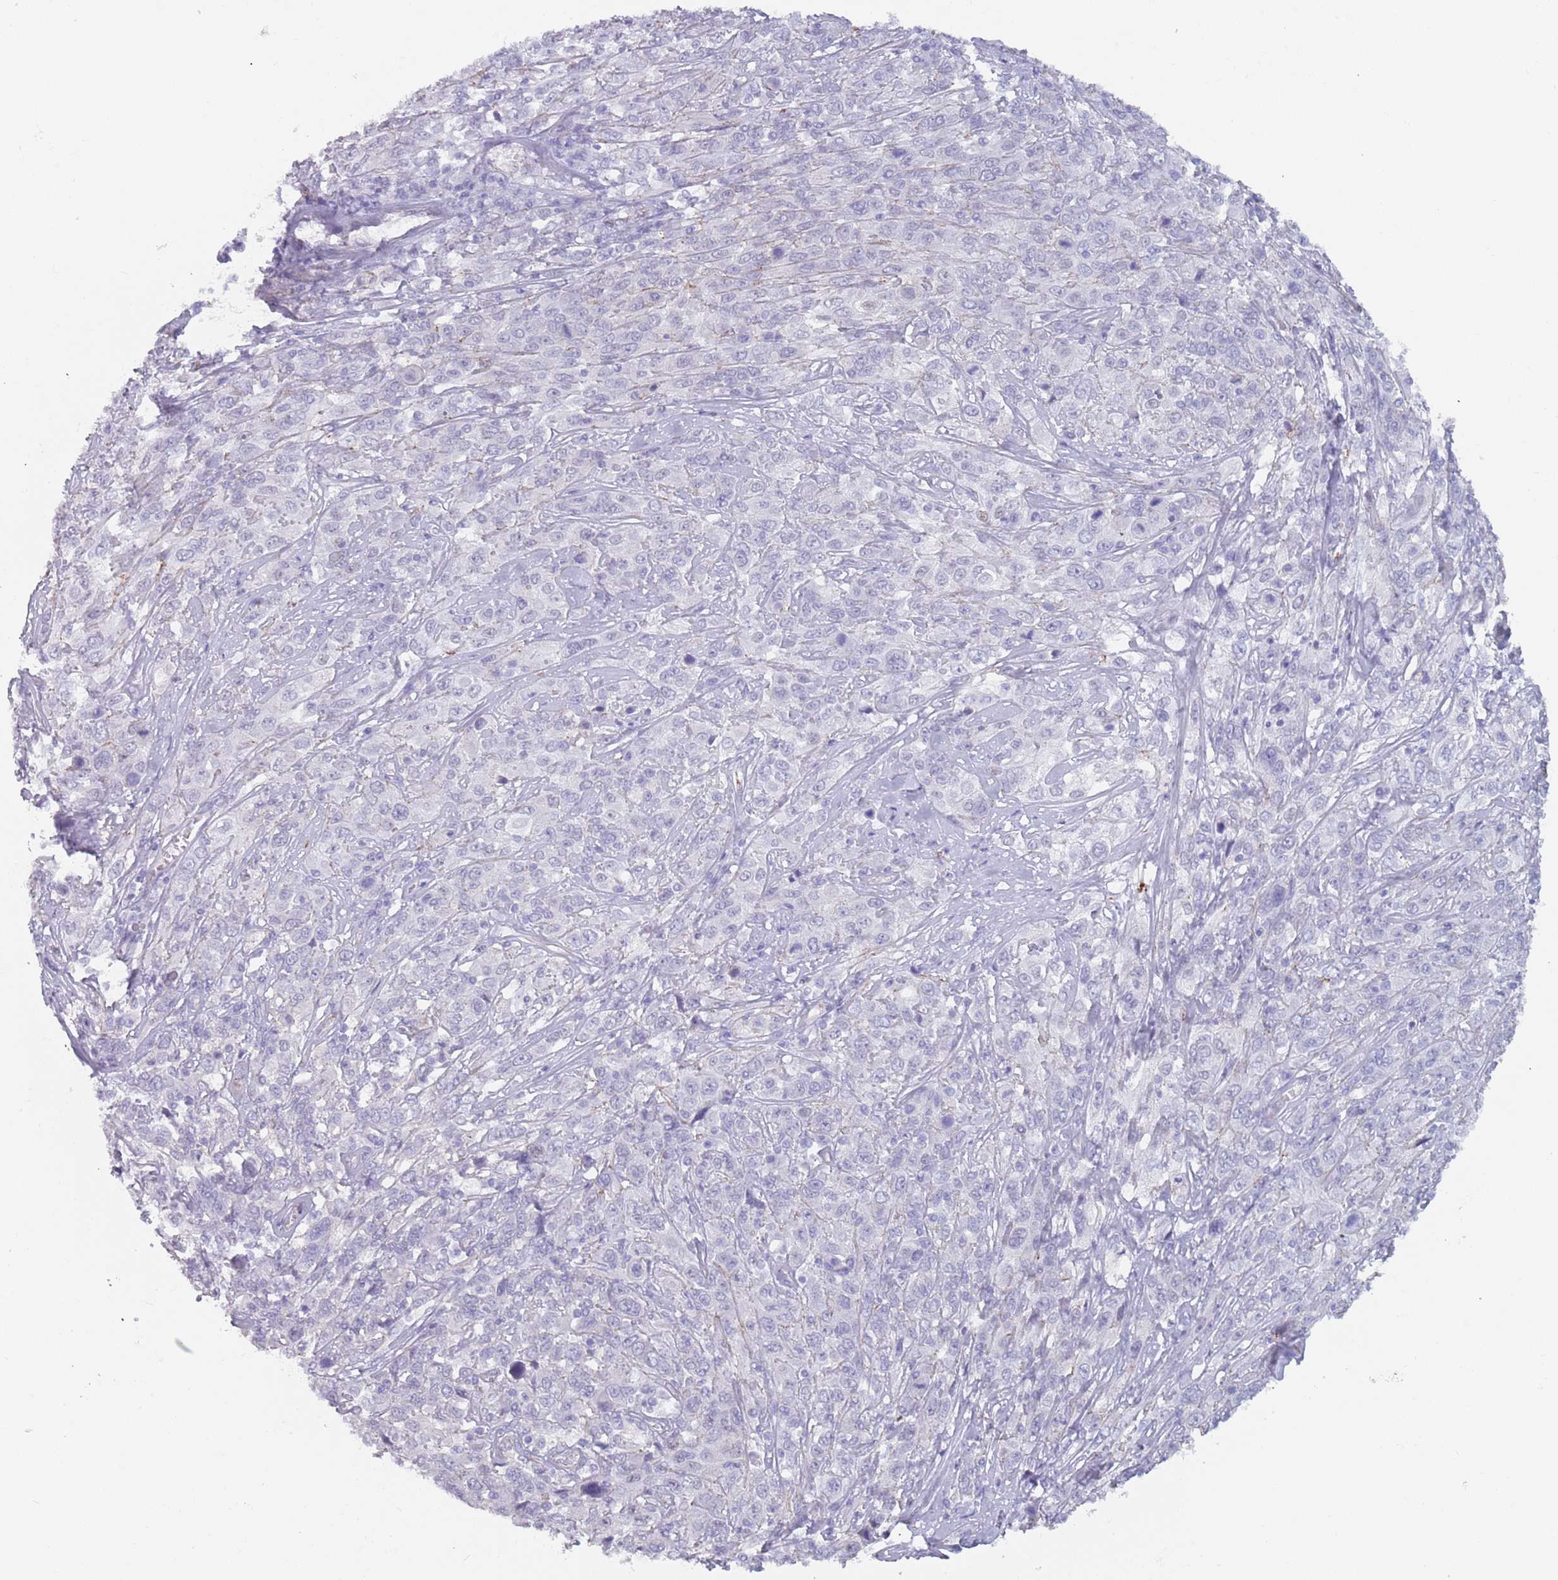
{"staining": {"intensity": "negative", "quantity": "none", "location": "none"}, "tissue": "cervical cancer", "cell_type": "Tumor cells", "image_type": "cancer", "snomed": [{"axis": "morphology", "description": "Squamous cell carcinoma, NOS"}, {"axis": "topography", "description": "Cervix"}], "caption": "A micrograph of squamous cell carcinoma (cervical) stained for a protein displays no brown staining in tumor cells.", "gene": "OR5A2", "patient": {"sex": "female", "age": 46}}